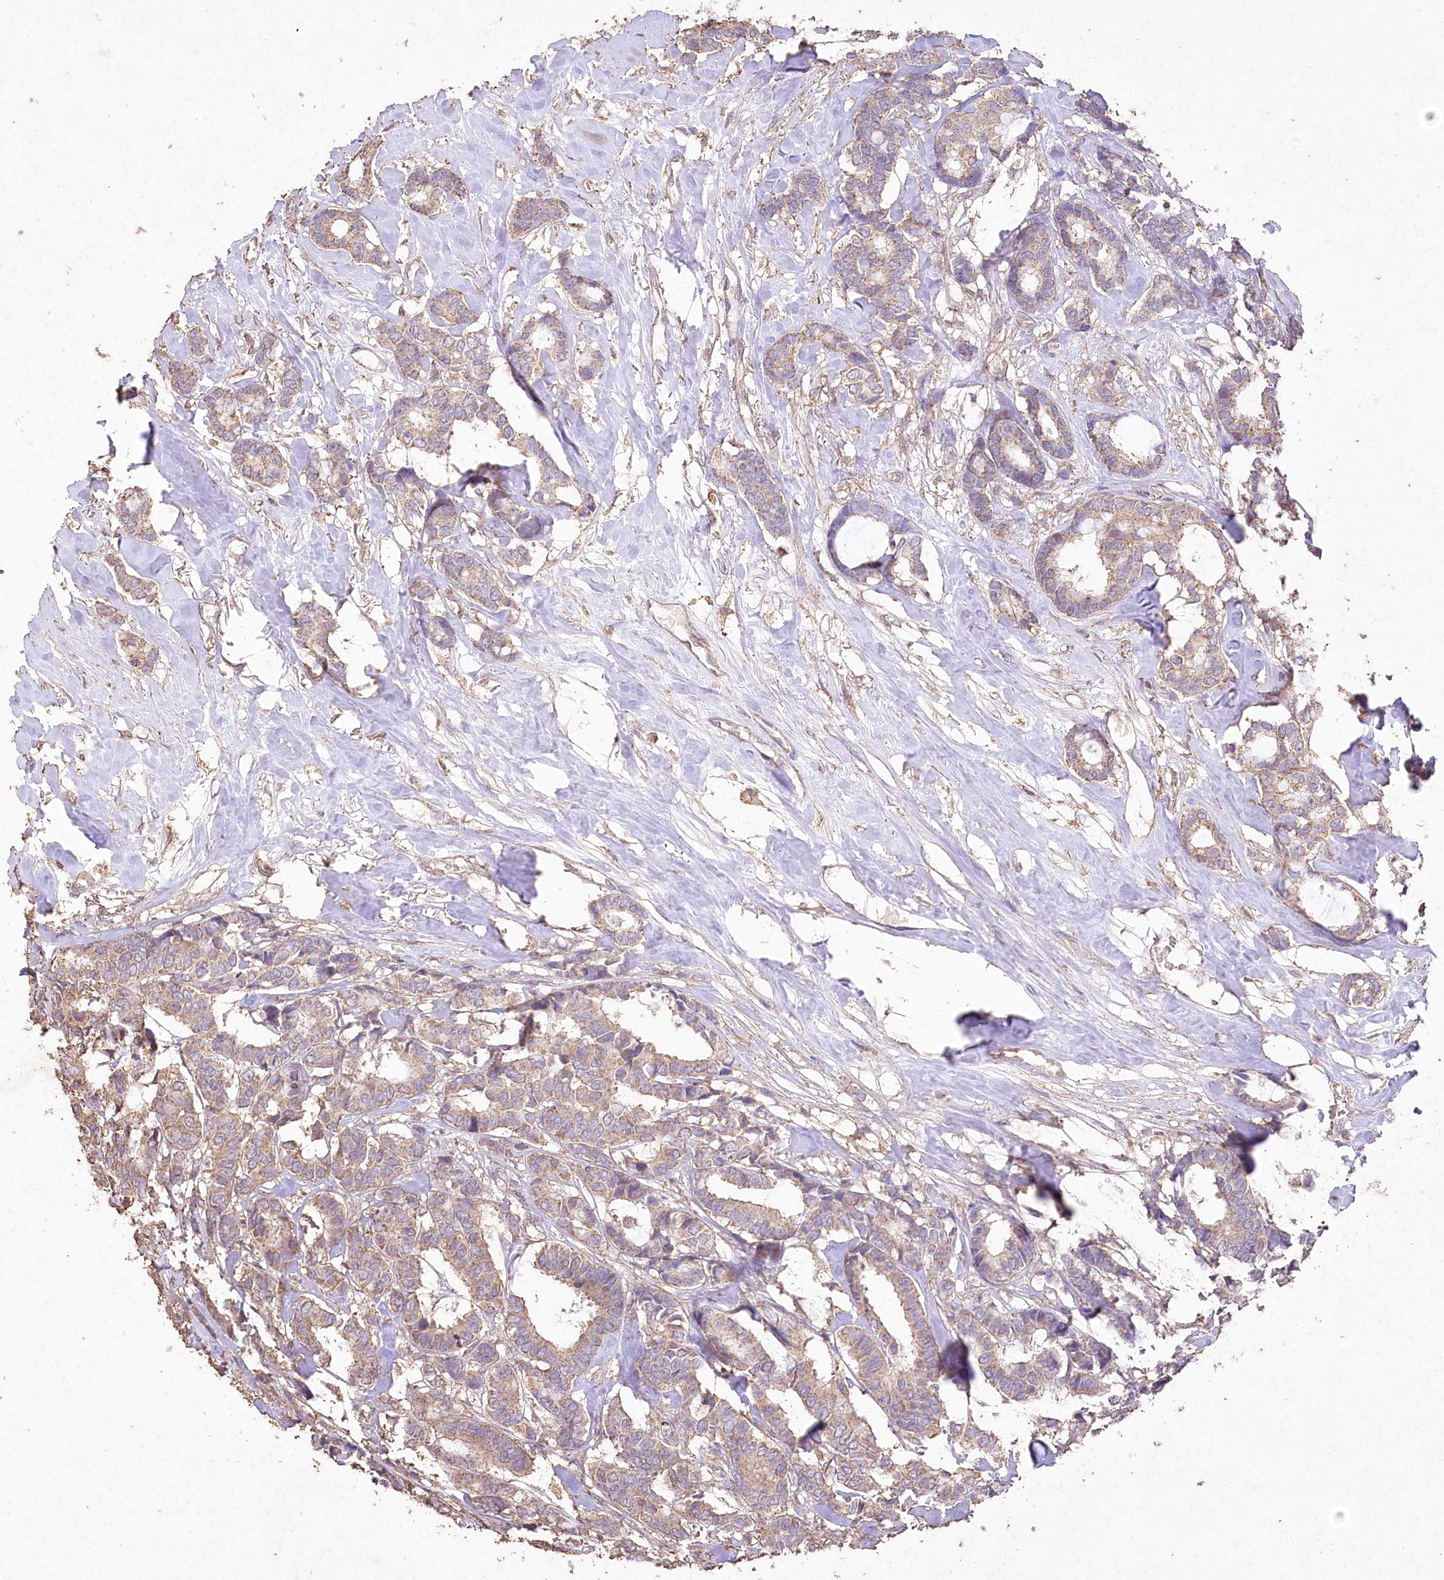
{"staining": {"intensity": "weak", "quantity": ">75%", "location": "cytoplasmic/membranous"}, "tissue": "breast cancer", "cell_type": "Tumor cells", "image_type": "cancer", "snomed": [{"axis": "morphology", "description": "Duct carcinoma"}, {"axis": "topography", "description": "Breast"}], "caption": "Protein staining displays weak cytoplasmic/membranous staining in about >75% of tumor cells in breast intraductal carcinoma.", "gene": "IREB2", "patient": {"sex": "female", "age": 87}}